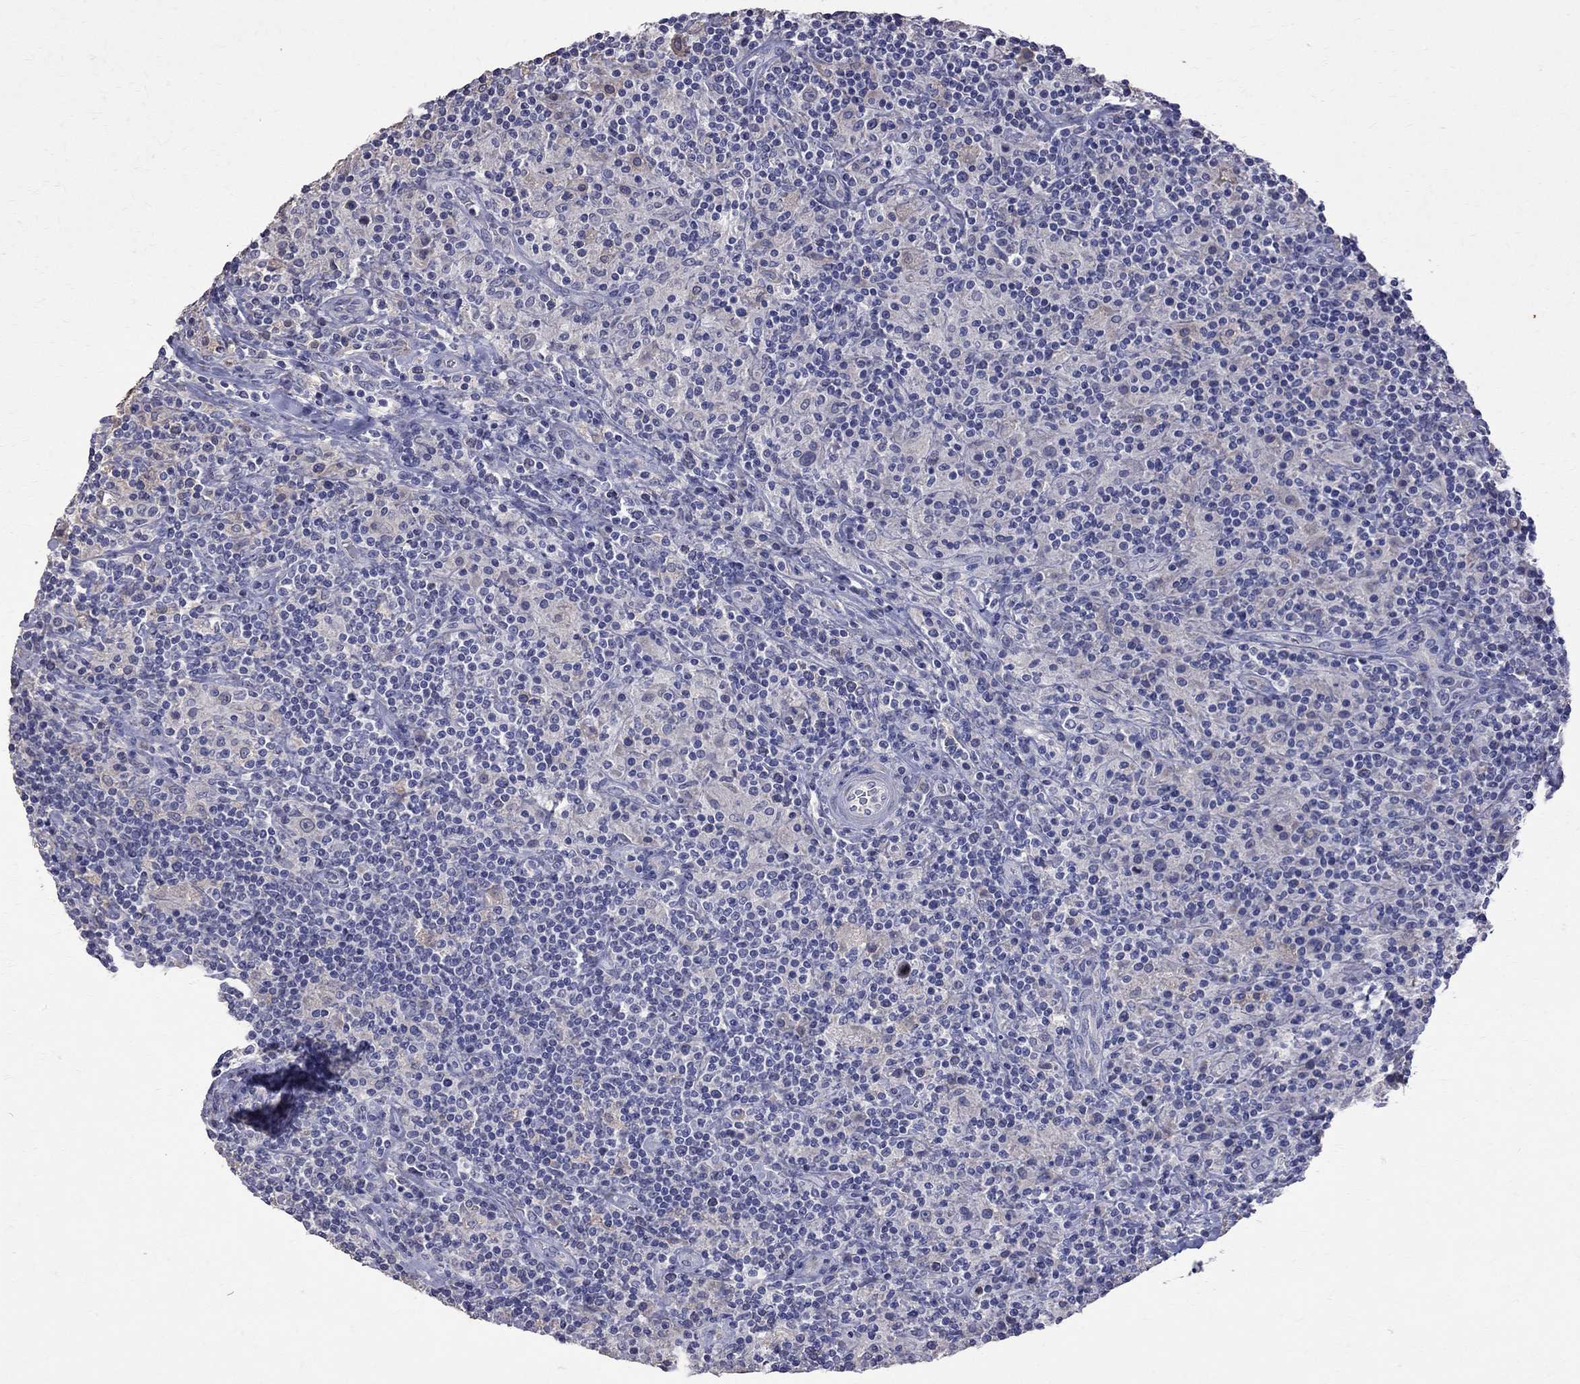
{"staining": {"intensity": "negative", "quantity": "none", "location": "none"}, "tissue": "lymphoma", "cell_type": "Tumor cells", "image_type": "cancer", "snomed": [{"axis": "morphology", "description": "Hodgkin's disease, NOS"}, {"axis": "topography", "description": "Lymph node"}], "caption": "An immunohistochemistry (IHC) micrograph of Hodgkin's disease is shown. There is no staining in tumor cells of Hodgkin's disease. The staining is performed using DAB brown chromogen with nuclei counter-stained in using hematoxylin.", "gene": "CKAP2", "patient": {"sex": "male", "age": 70}}